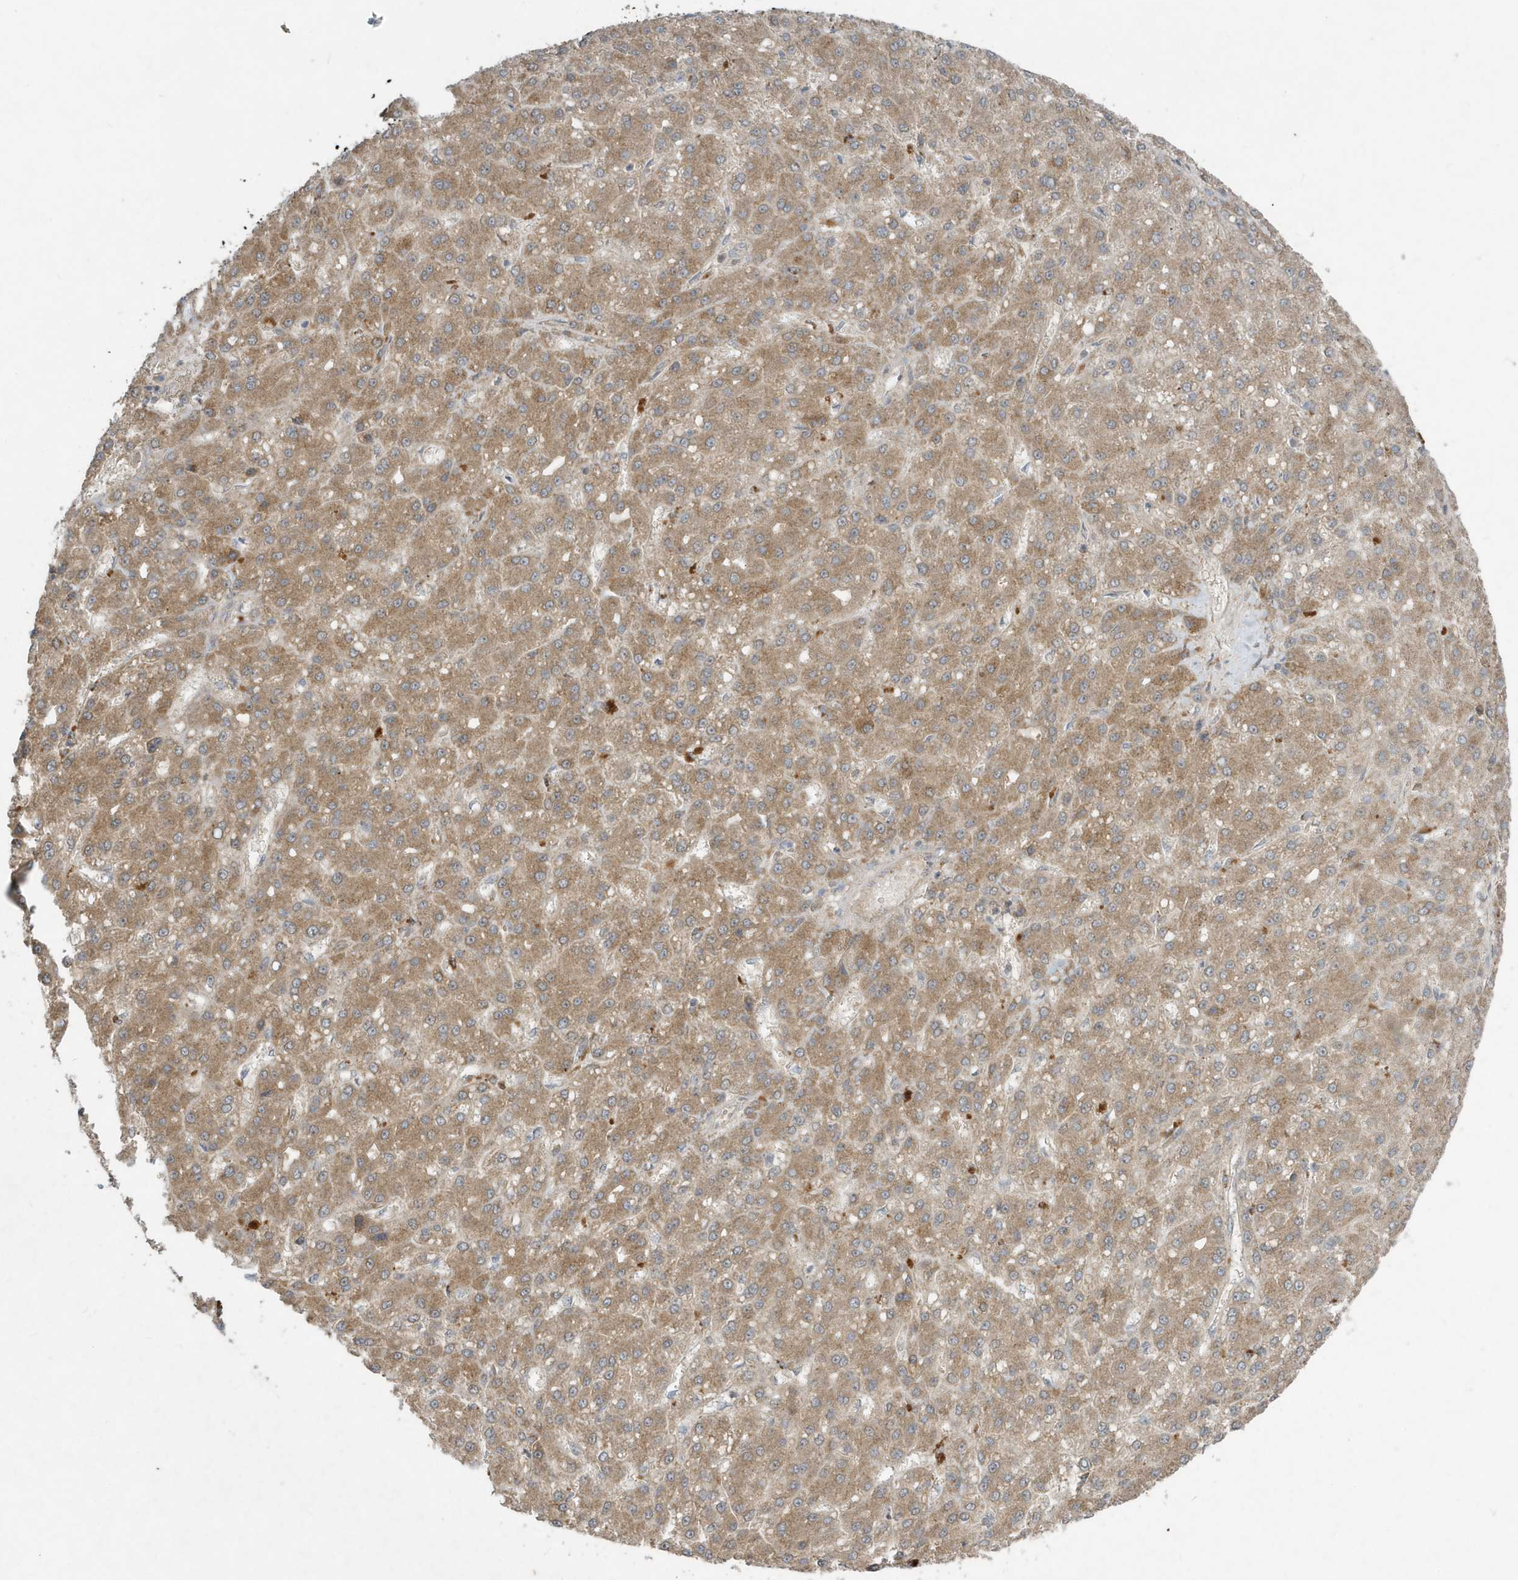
{"staining": {"intensity": "moderate", "quantity": ">75%", "location": "cytoplasmic/membranous"}, "tissue": "liver cancer", "cell_type": "Tumor cells", "image_type": "cancer", "snomed": [{"axis": "morphology", "description": "Carcinoma, Hepatocellular, NOS"}, {"axis": "topography", "description": "Liver"}], "caption": "Liver cancer (hepatocellular carcinoma) was stained to show a protein in brown. There is medium levels of moderate cytoplasmic/membranous expression in about >75% of tumor cells.", "gene": "C1RL", "patient": {"sex": "male", "age": 67}}